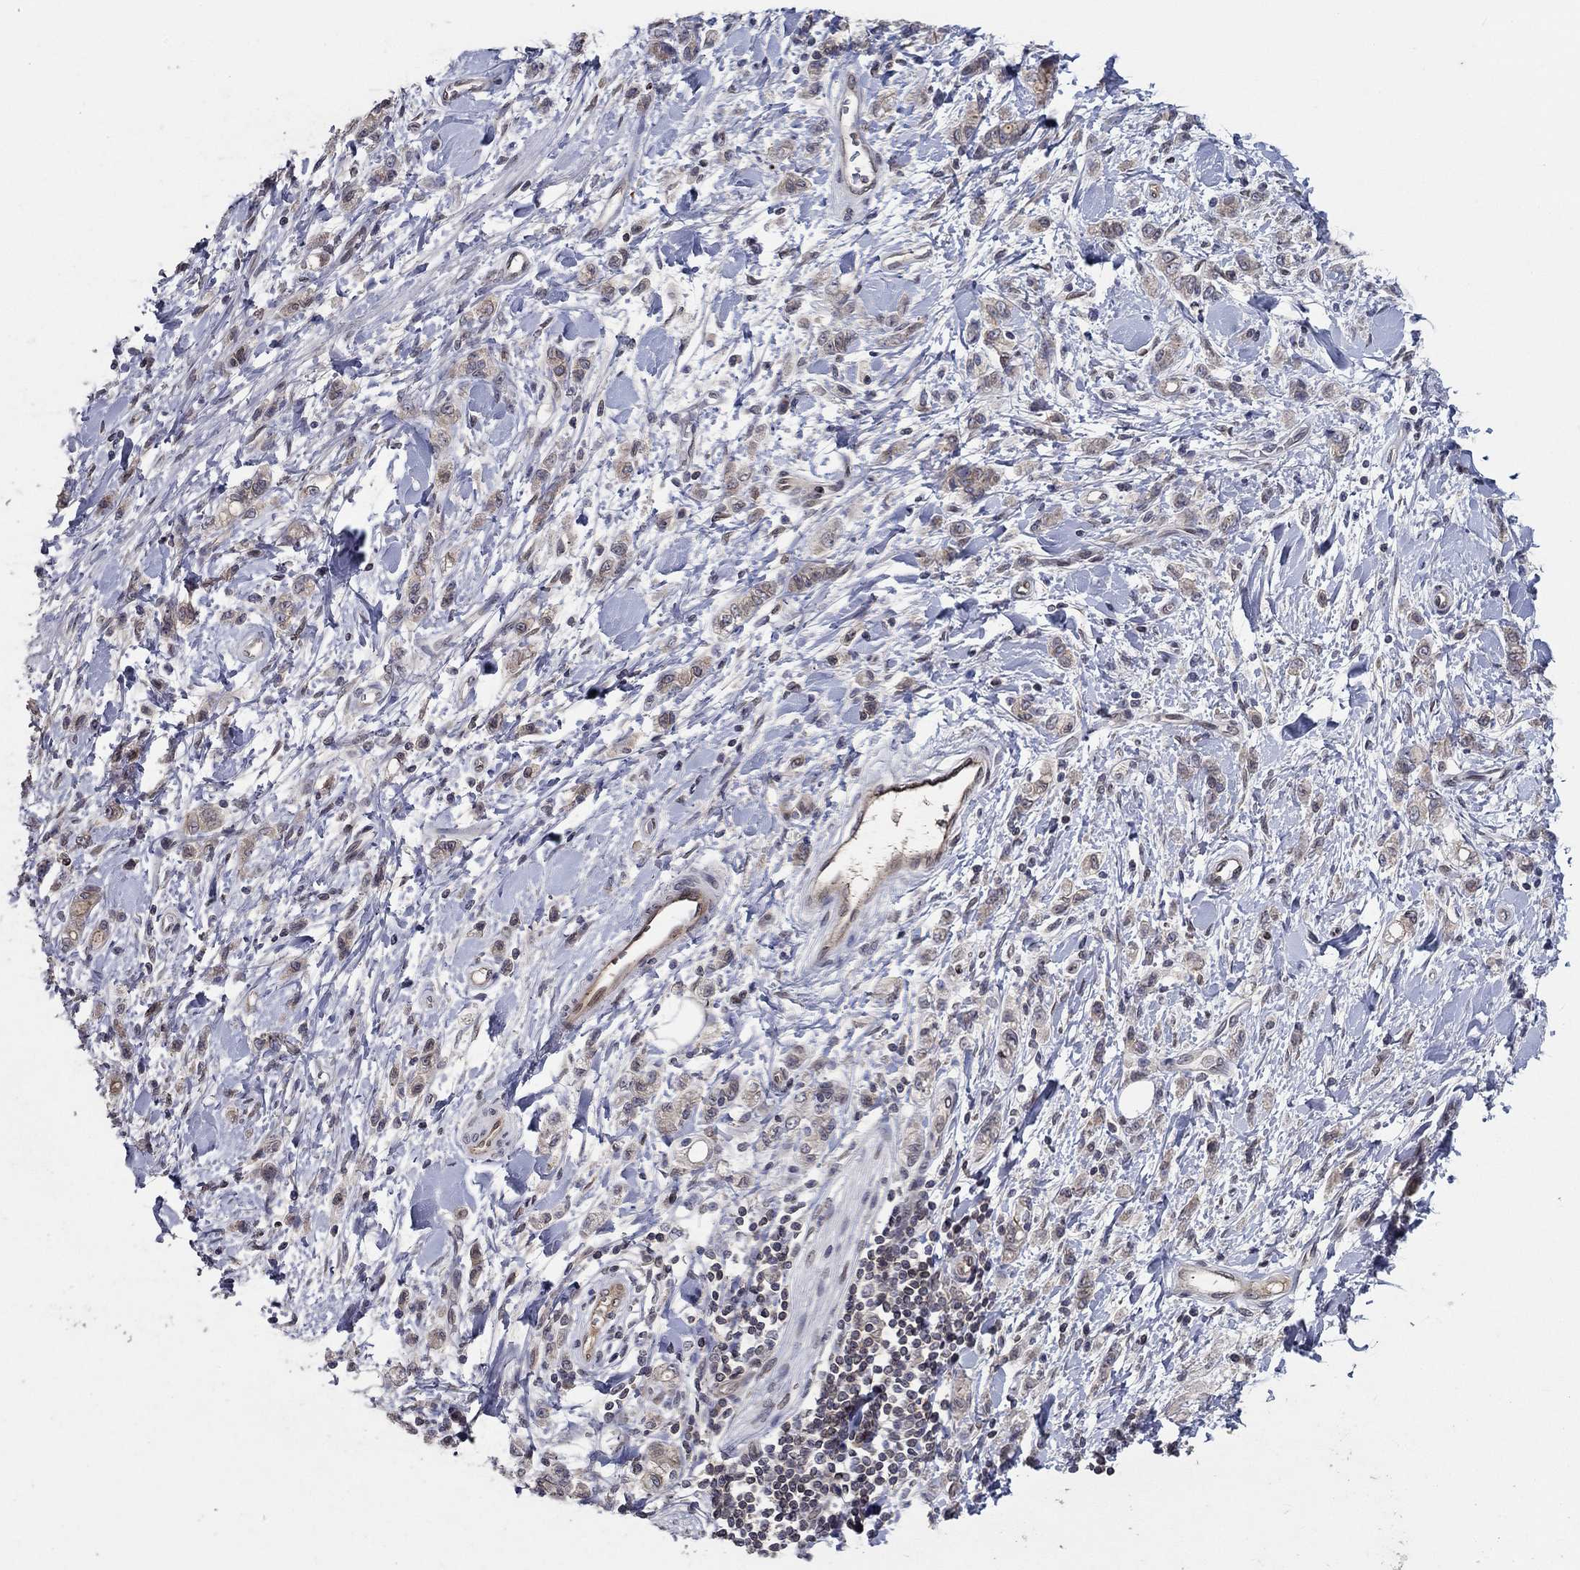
{"staining": {"intensity": "weak", "quantity": "25%-75%", "location": "cytoplasmic/membranous"}, "tissue": "stomach cancer", "cell_type": "Tumor cells", "image_type": "cancer", "snomed": [{"axis": "morphology", "description": "Adenocarcinoma, NOS"}, {"axis": "topography", "description": "Stomach"}], "caption": "Protein staining of adenocarcinoma (stomach) tissue exhibits weak cytoplasmic/membranous expression in approximately 25%-75% of tumor cells.", "gene": "CETN3", "patient": {"sex": "male", "age": 77}}